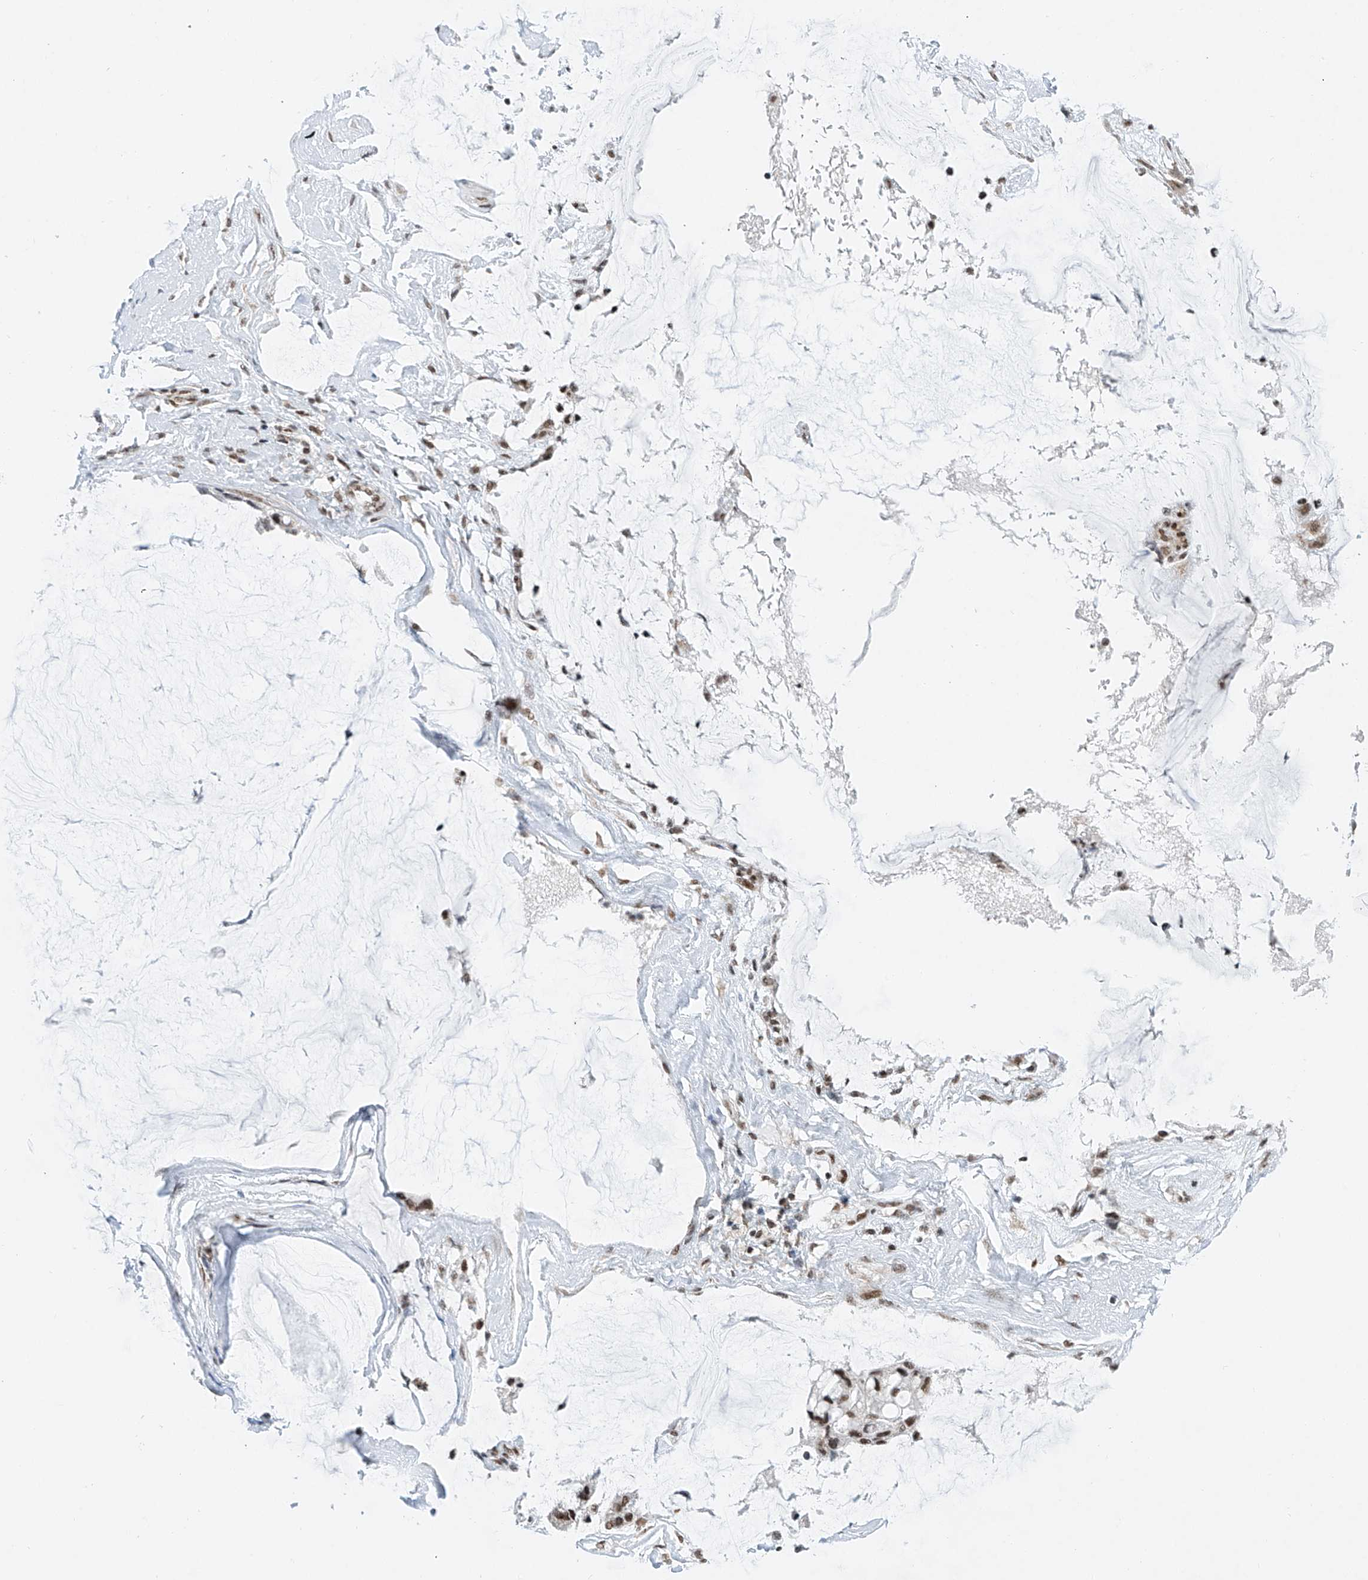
{"staining": {"intensity": "moderate", "quantity": ">75%", "location": "nuclear"}, "tissue": "ovarian cancer", "cell_type": "Tumor cells", "image_type": "cancer", "snomed": [{"axis": "morphology", "description": "Cystadenocarcinoma, mucinous, NOS"}, {"axis": "topography", "description": "Ovary"}], "caption": "Immunohistochemistry histopathology image of neoplastic tissue: ovarian cancer (mucinous cystadenocarcinoma) stained using immunohistochemistry displays medium levels of moderate protein expression localized specifically in the nuclear of tumor cells, appearing as a nuclear brown color.", "gene": "TAF4", "patient": {"sex": "female", "age": 39}}